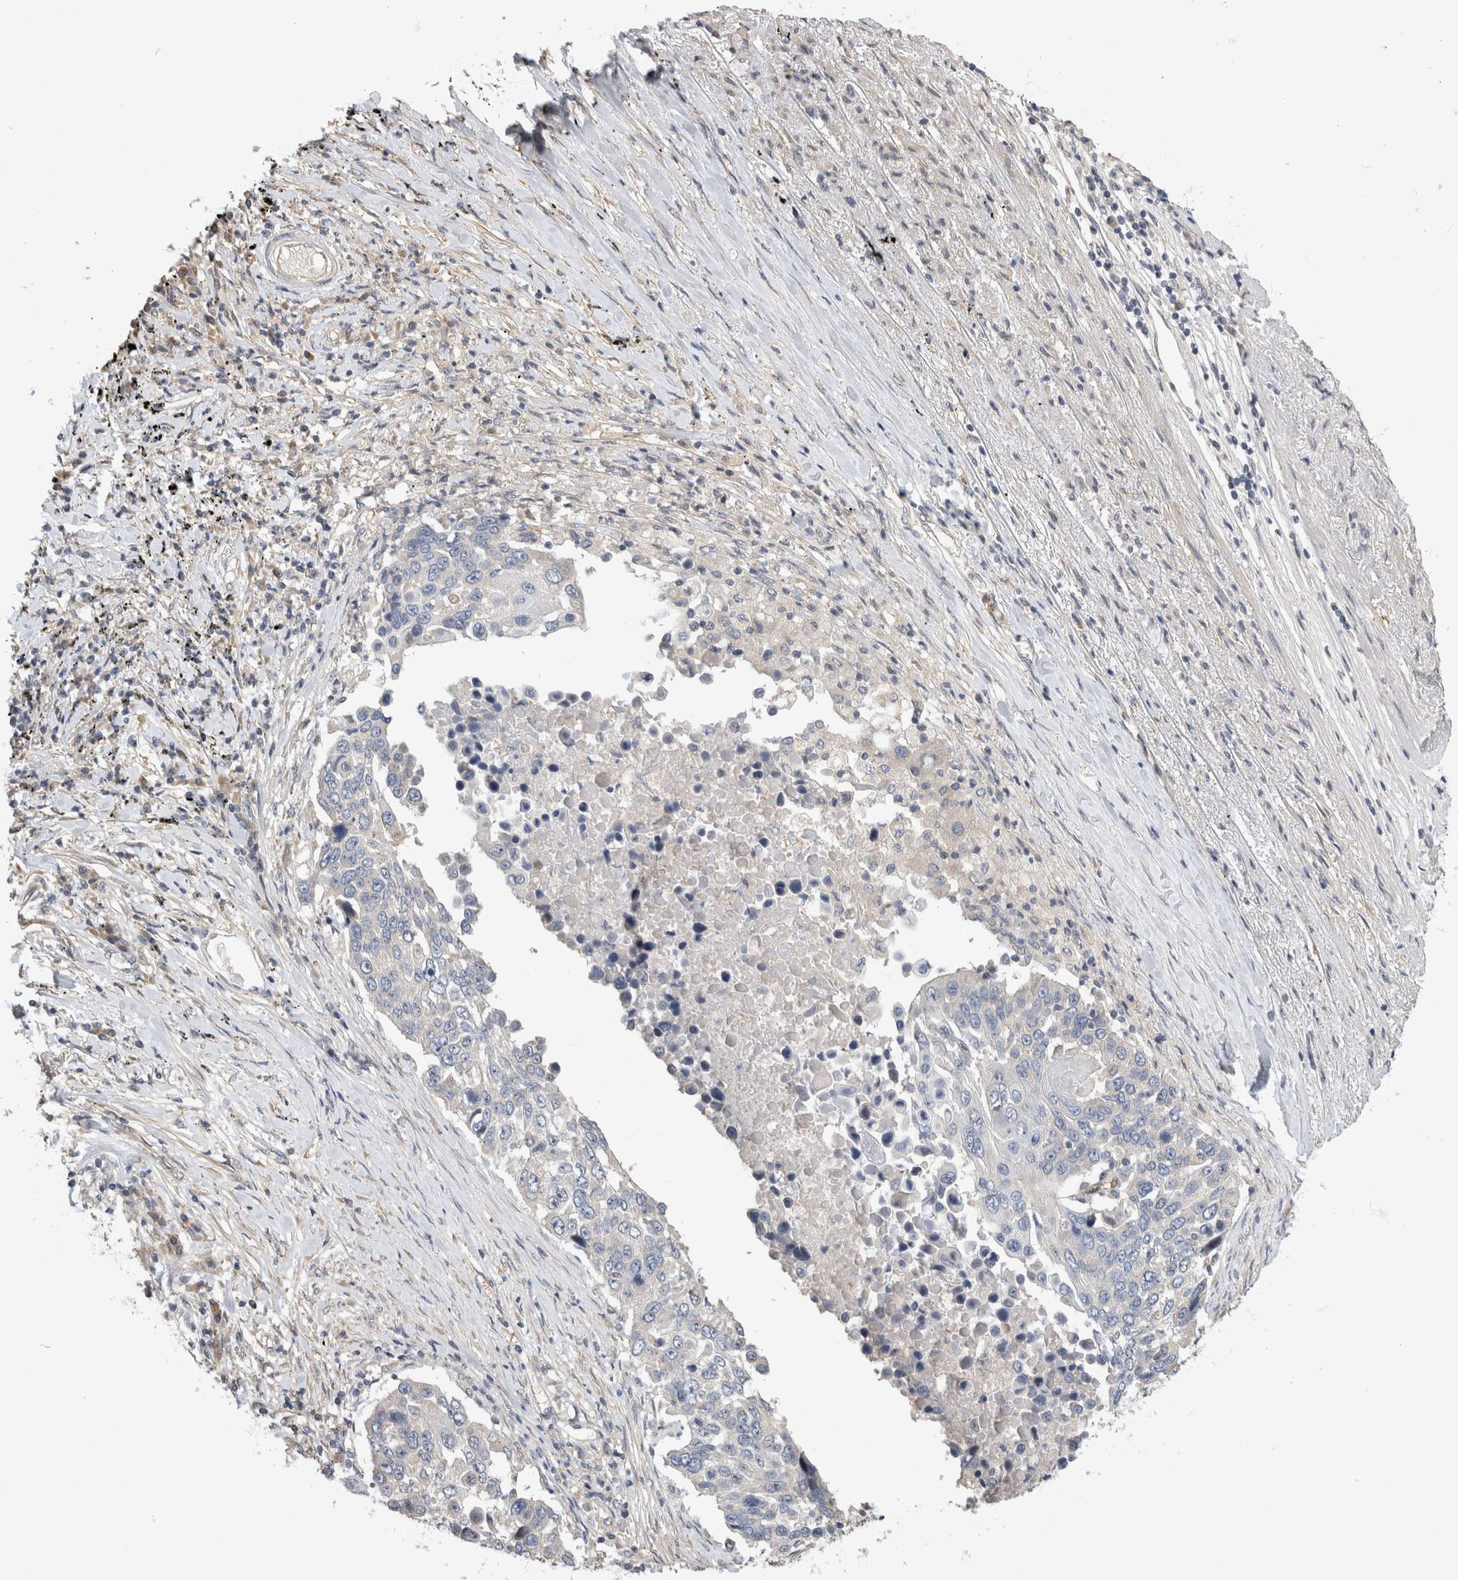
{"staining": {"intensity": "negative", "quantity": "none", "location": "none"}, "tissue": "lung cancer", "cell_type": "Tumor cells", "image_type": "cancer", "snomed": [{"axis": "morphology", "description": "Squamous cell carcinoma, NOS"}, {"axis": "topography", "description": "Lung"}], "caption": "This is an immunohistochemistry histopathology image of human lung cancer. There is no expression in tumor cells.", "gene": "PGM1", "patient": {"sex": "male", "age": 66}}